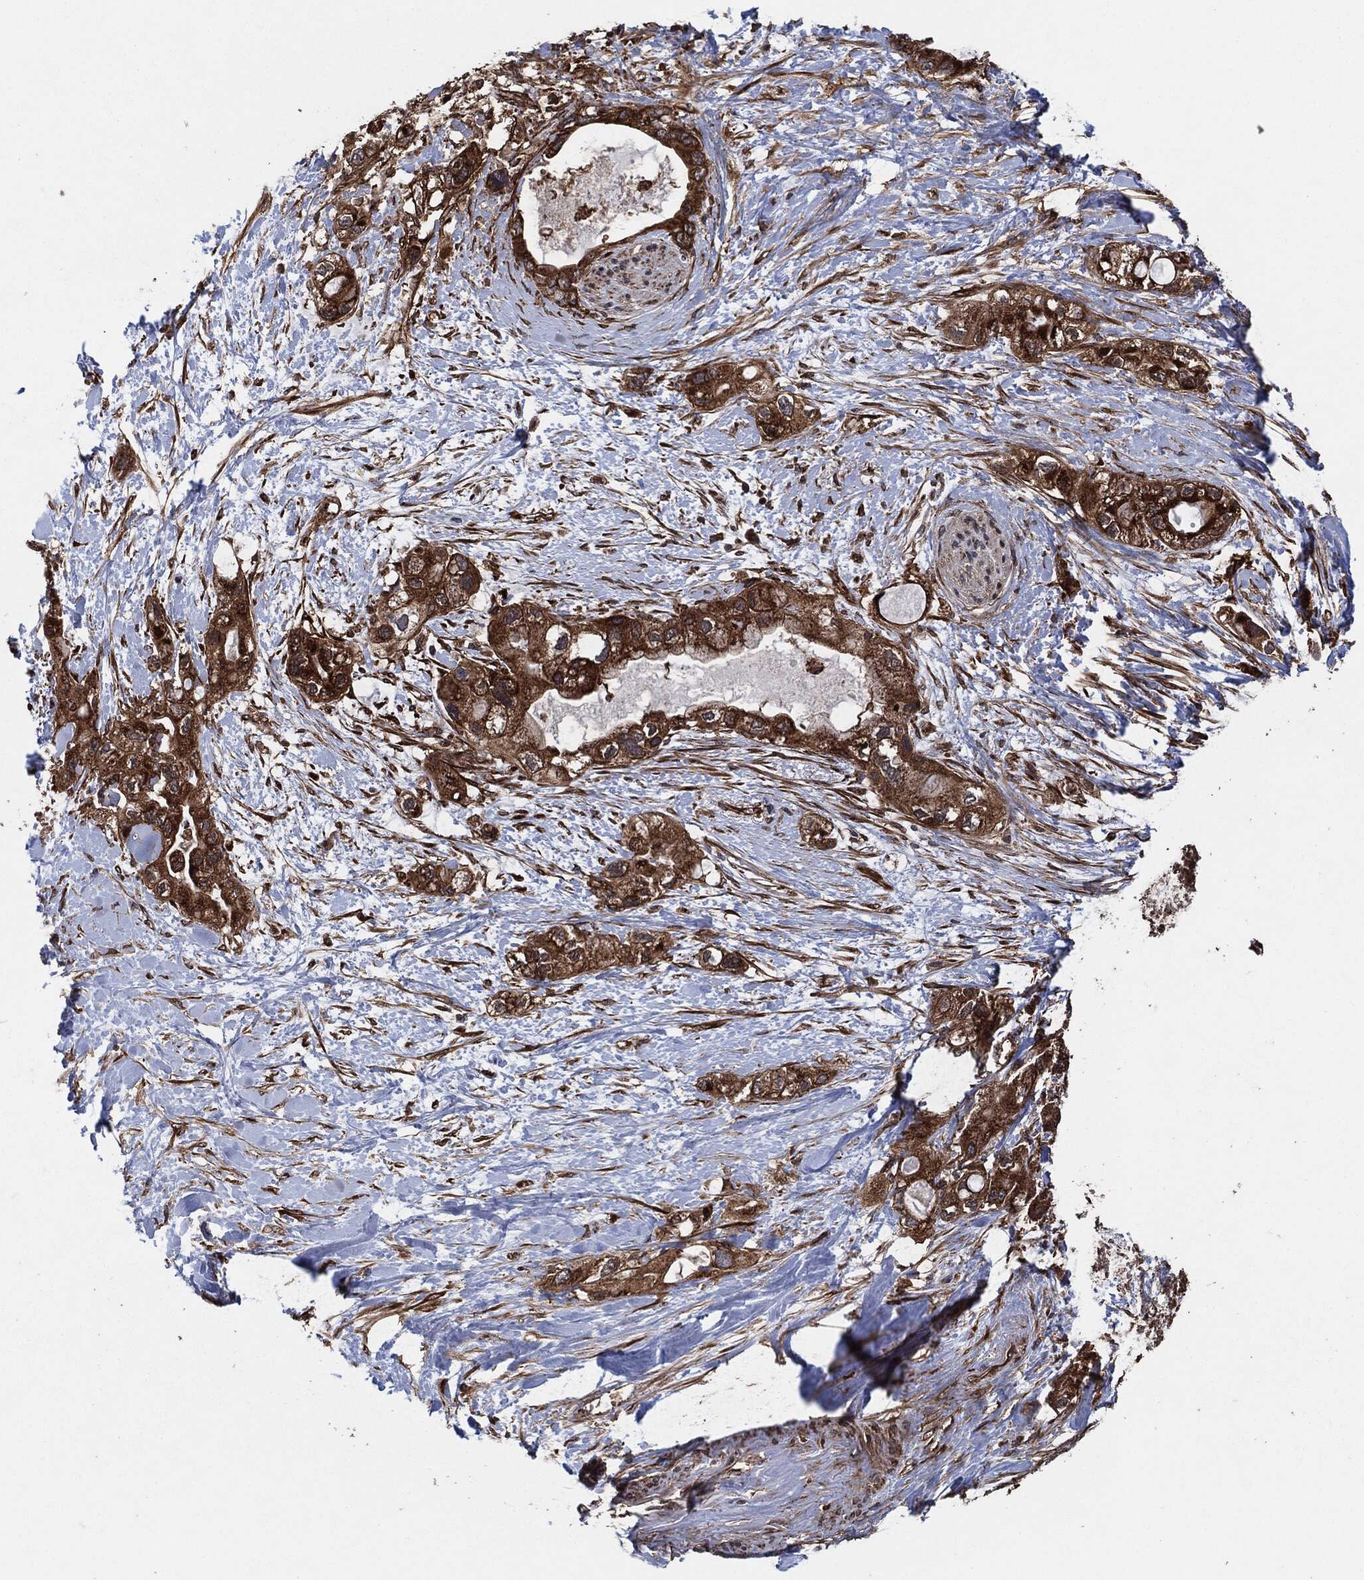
{"staining": {"intensity": "strong", "quantity": ">75%", "location": "cytoplasmic/membranous"}, "tissue": "pancreatic cancer", "cell_type": "Tumor cells", "image_type": "cancer", "snomed": [{"axis": "morphology", "description": "Adenocarcinoma, NOS"}, {"axis": "topography", "description": "Pancreas"}], "caption": "A histopathology image of human pancreatic cancer (adenocarcinoma) stained for a protein shows strong cytoplasmic/membranous brown staining in tumor cells.", "gene": "BCAR1", "patient": {"sex": "female", "age": 56}}